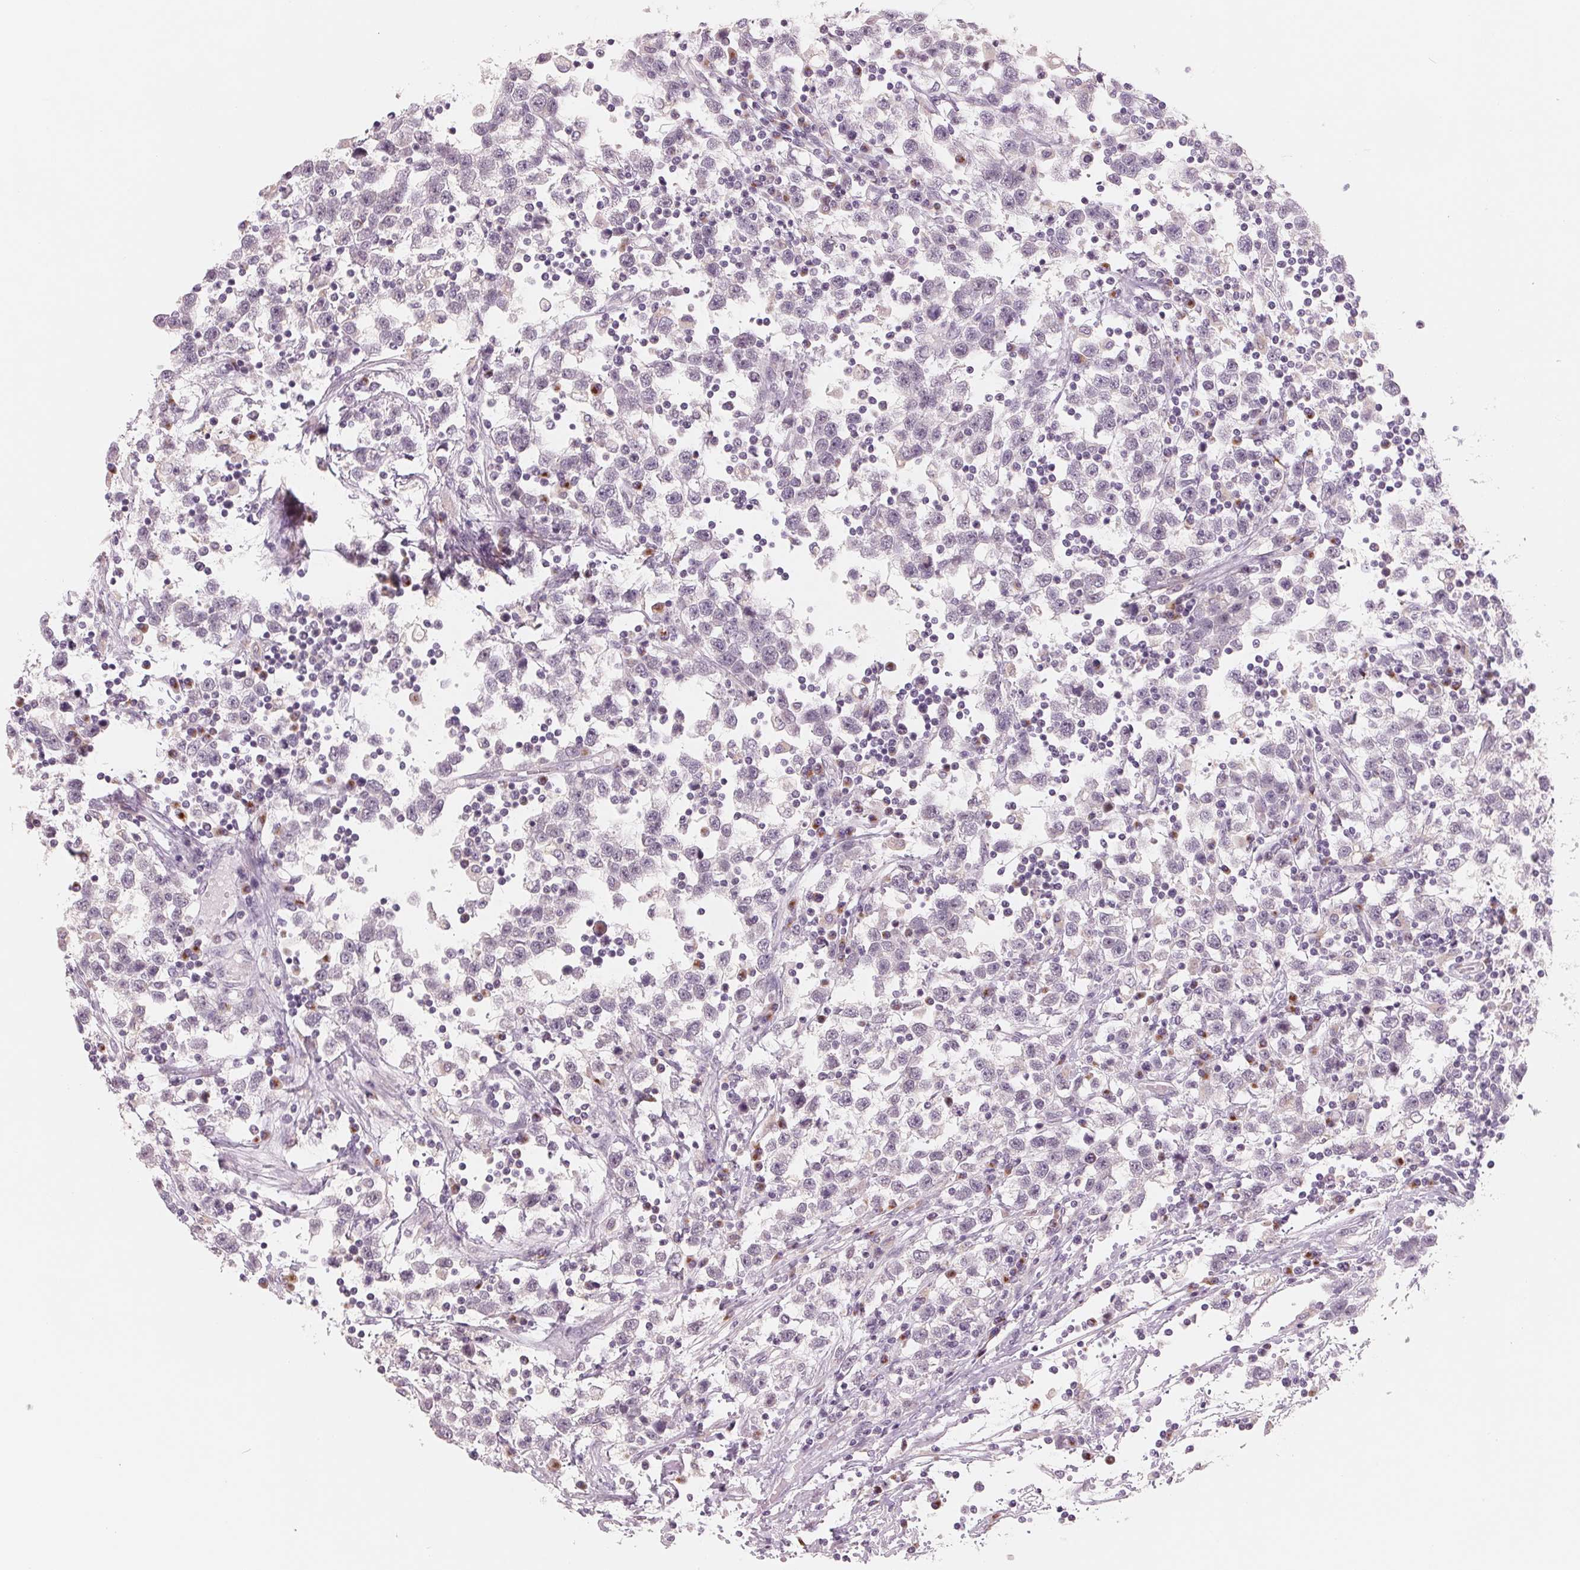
{"staining": {"intensity": "negative", "quantity": "none", "location": "none"}, "tissue": "testis cancer", "cell_type": "Tumor cells", "image_type": "cancer", "snomed": [{"axis": "morphology", "description": "Seminoma, NOS"}, {"axis": "topography", "description": "Testis"}], "caption": "Immunohistochemistry photomicrograph of neoplastic tissue: human testis seminoma stained with DAB reveals no significant protein expression in tumor cells.", "gene": "IL9R", "patient": {"sex": "male", "age": 34}}